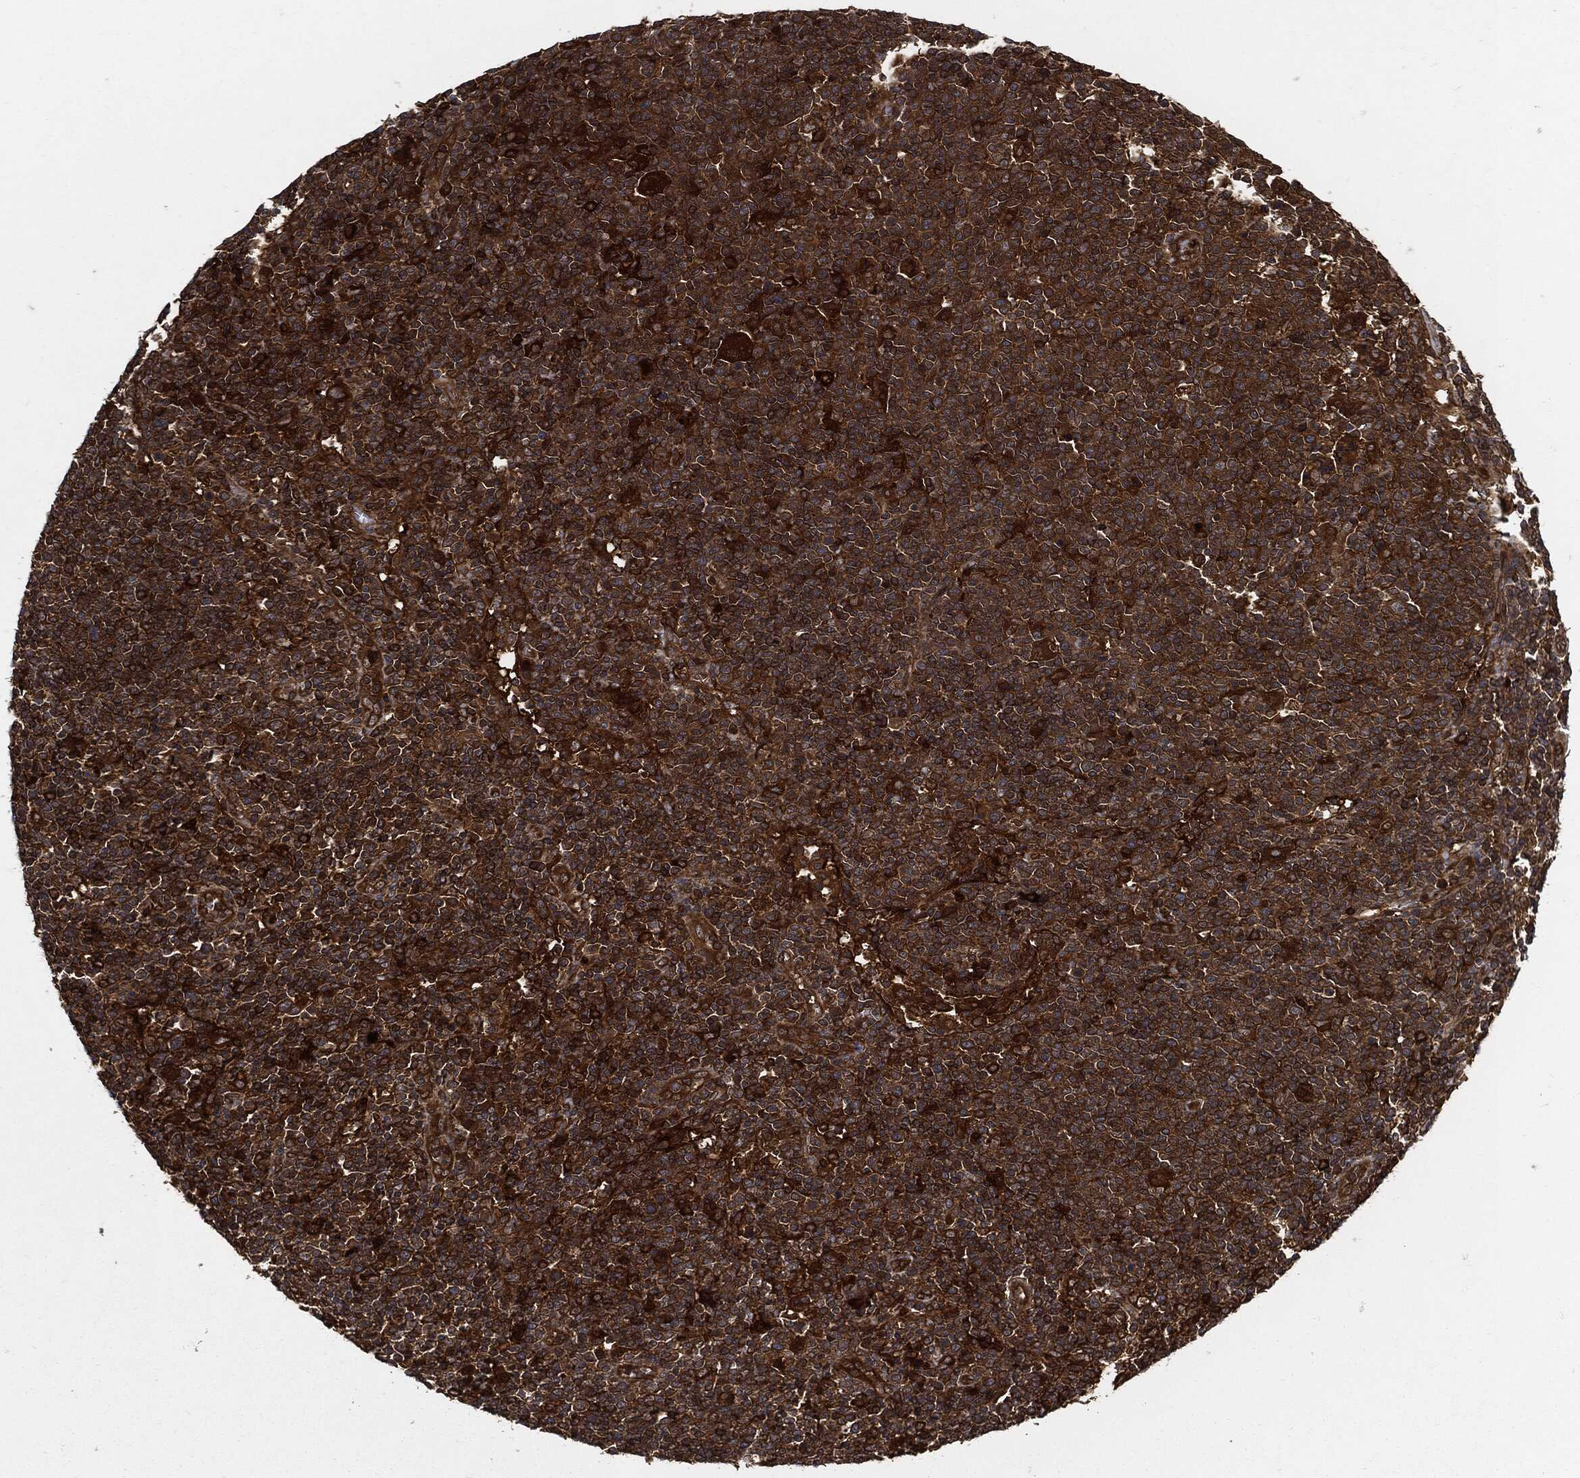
{"staining": {"intensity": "strong", "quantity": ">75%", "location": "cytoplasmic/membranous"}, "tissue": "lymphoma", "cell_type": "Tumor cells", "image_type": "cancer", "snomed": [{"axis": "morphology", "description": "Malignant lymphoma, non-Hodgkin's type, High grade"}, {"axis": "topography", "description": "Lymph node"}], "caption": "DAB (3,3'-diaminobenzidine) immunohistochemical staining of high-grade malignant lymphoma, non-Hodgkin's type displays strong cytoplasmic/membranous protein staining in about >75% of tumor cells.", "gene": "XPNPEP1", "patient": {"sex": "male", "age": 61}}